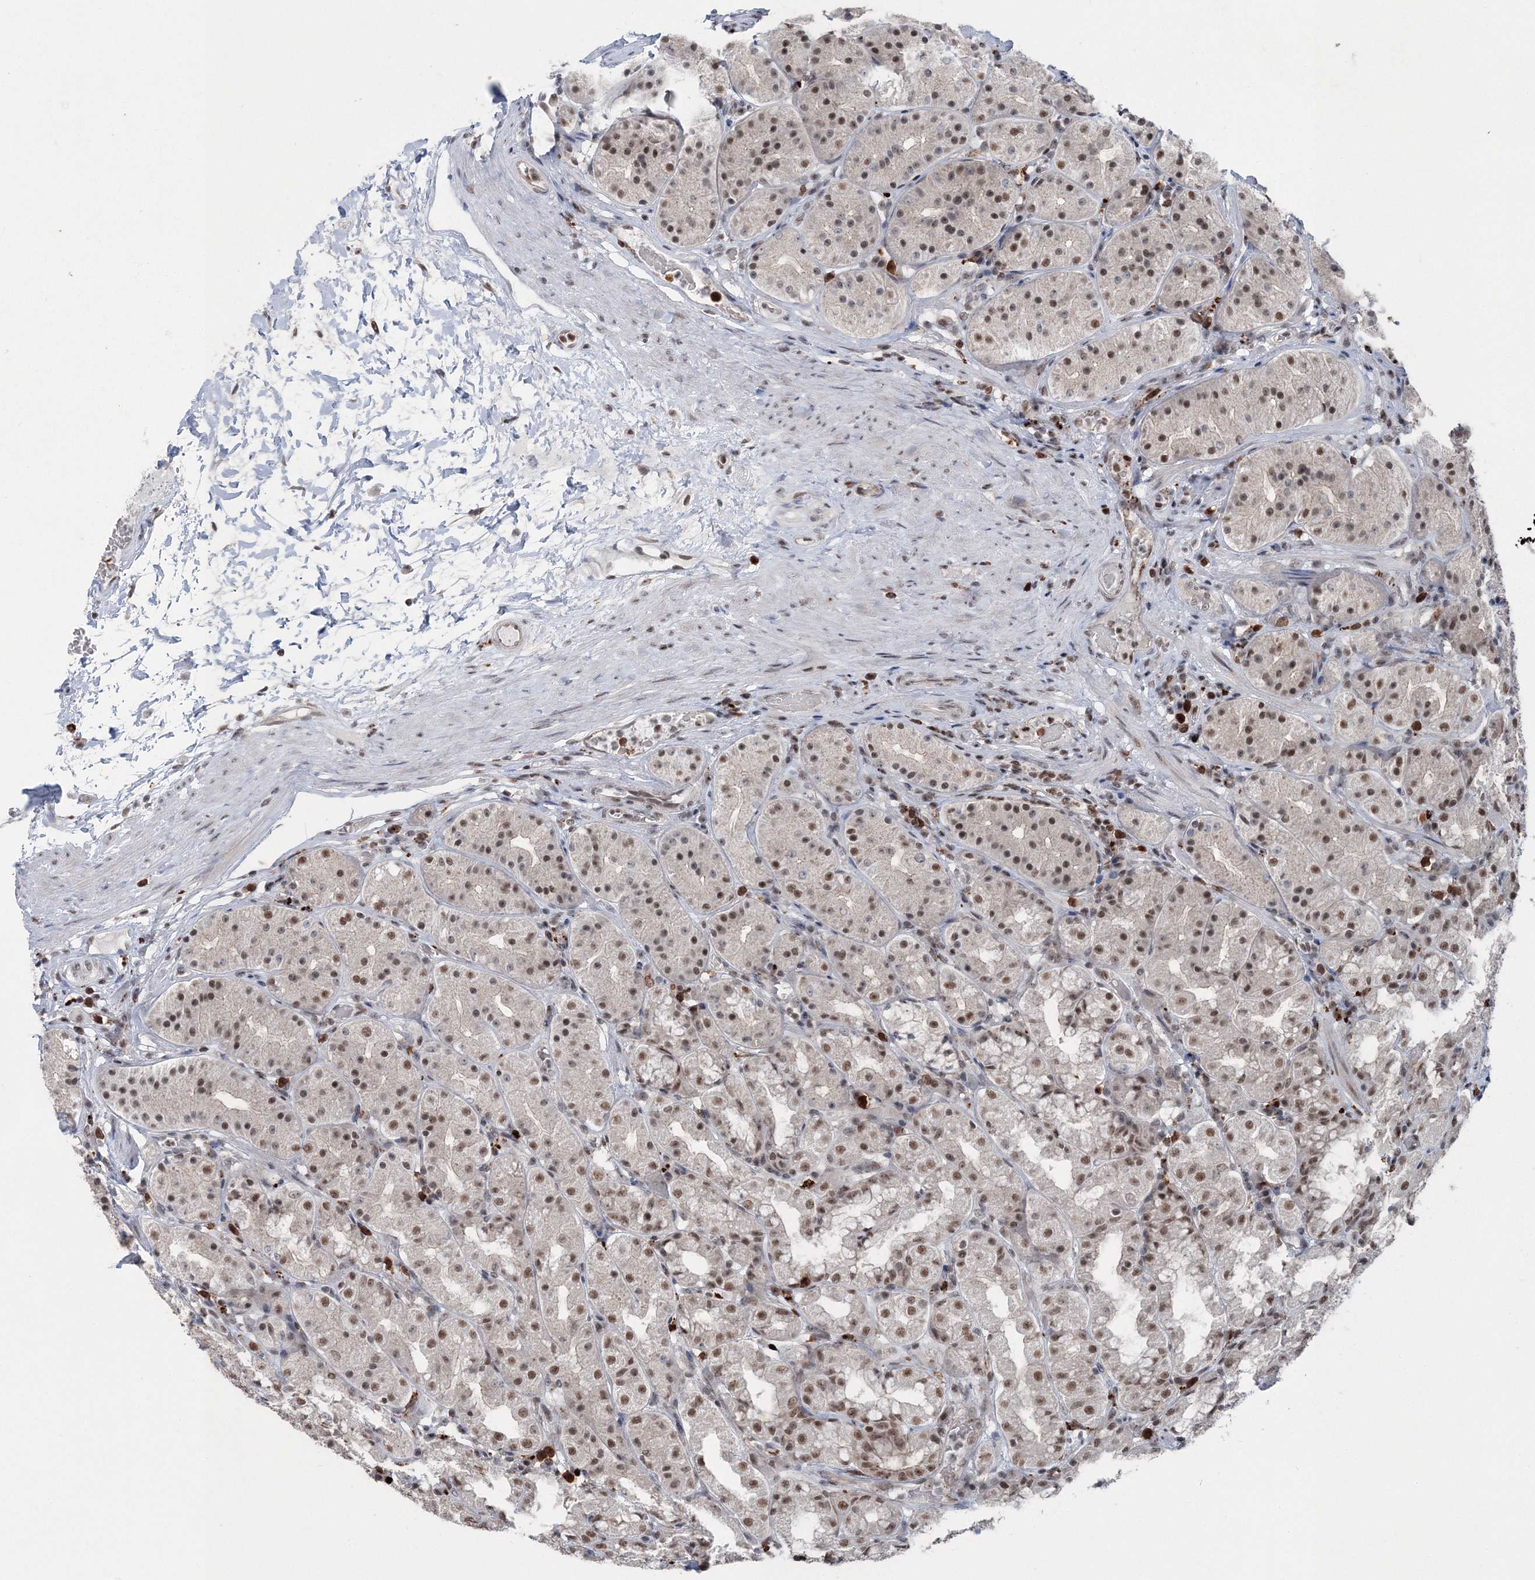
{"staining": {"intensity": "moderate", "quantity": ">75%", "location": "nuclear"}, "tissue": "stomach", "cell_type": "Glandular cells", "image_type": "normal", "snomed": [{"axis": "morphology", "description": "Normal tissue, NOS"}, {"axis": "topography", "description": "Stomach, lower"}], "caption": "Moderate nuclear positivity is identified in about >75% of glandular cells in benign stomach.", "gene": "PDS5A", "patient": {"sex": "female", "age": 56}}